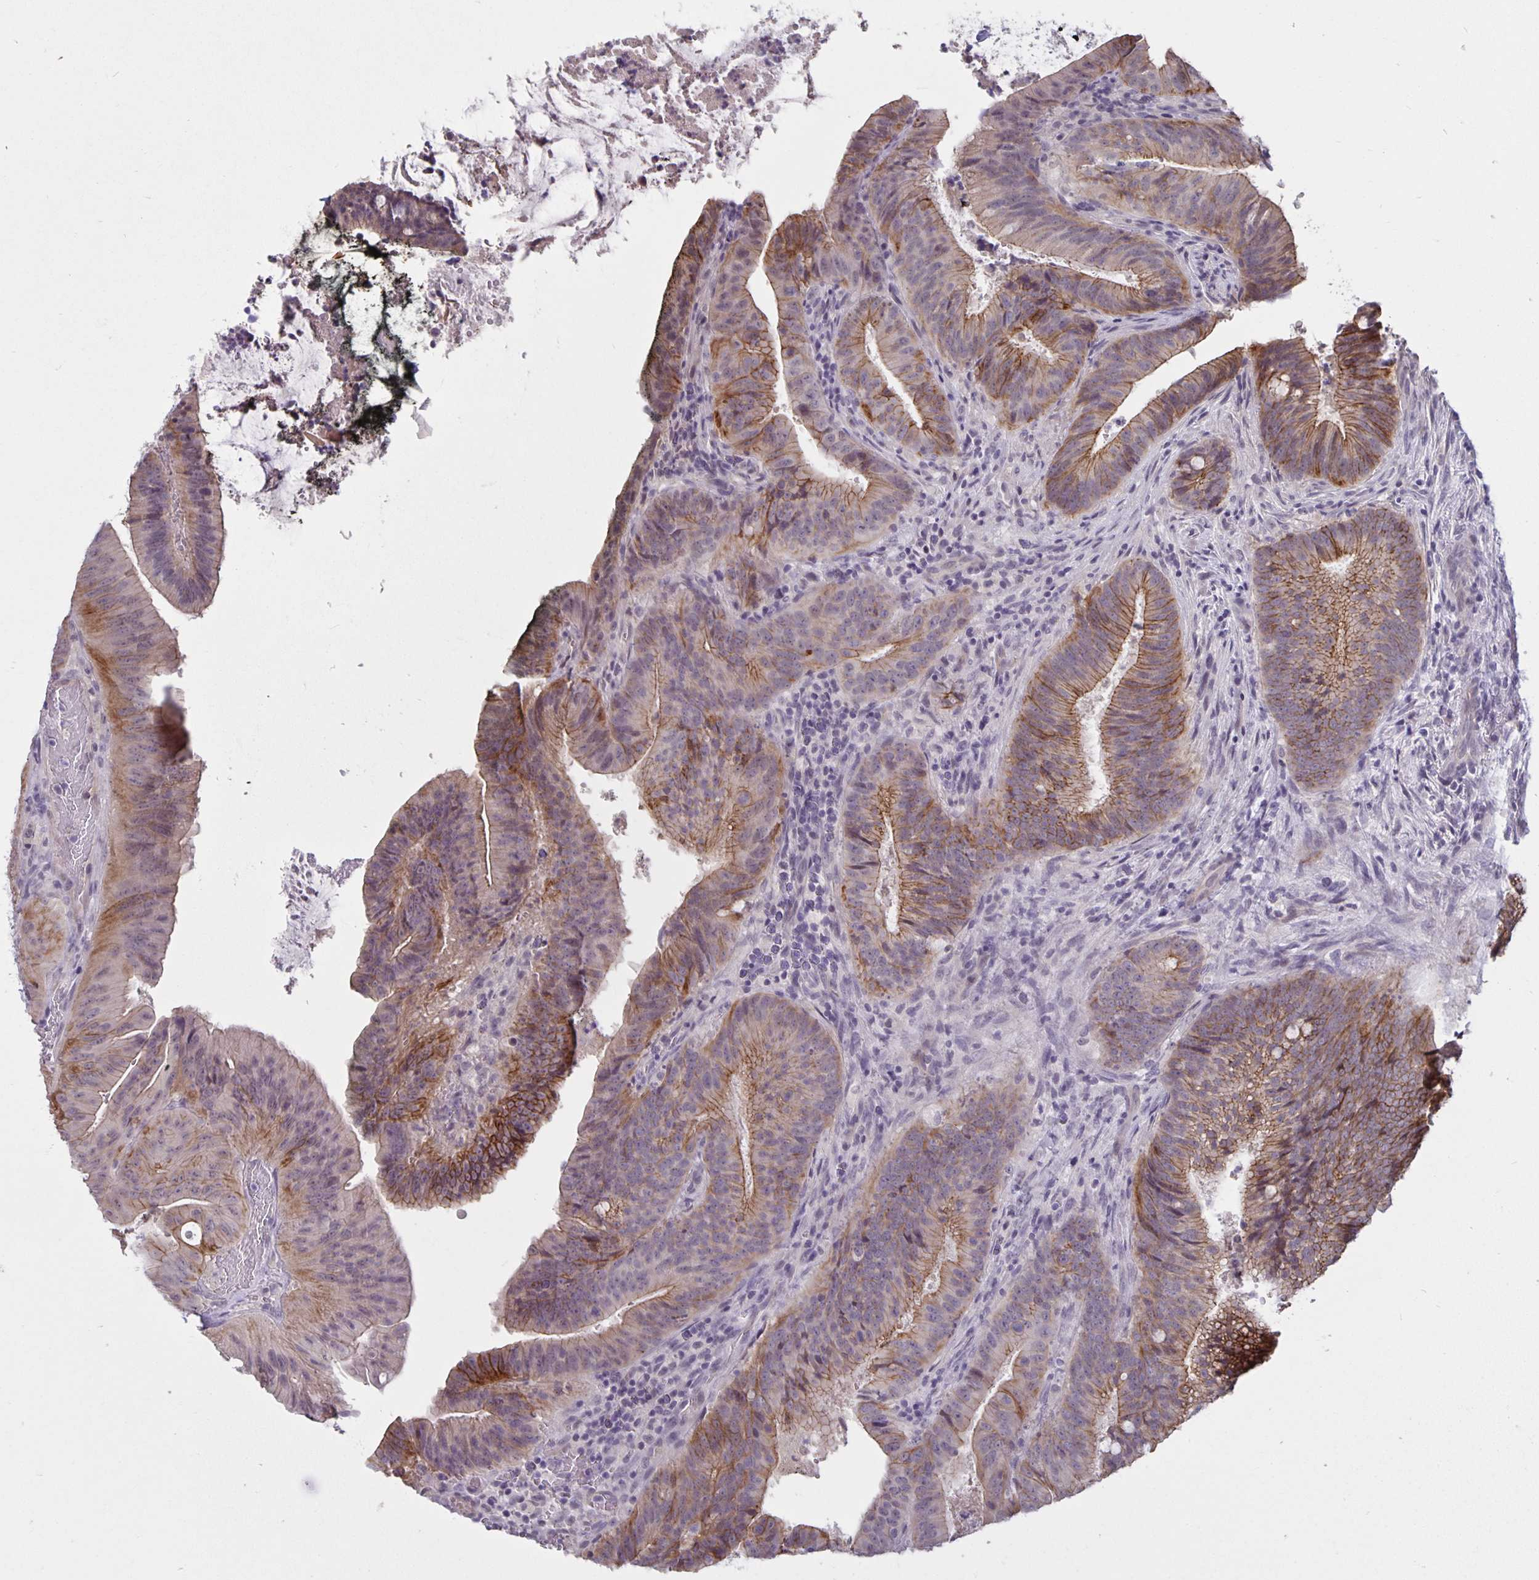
{"staining": {"intensity": "weak", "quantity": "25%-75%", "location": "cytoplasmic/membranous"}, "tissue": "colorectal cancer", "cell_type": "Tumor cells", "image_type": "cancer", "snomed": [{"axis": "morphology", "description": "Adenocarcinoma, NOS"}, {"axis": "topography", "description": "Colon"}], "caption": "A low amount of weak cytoplasmic/membranous positivity is seen in approximately 25%-75% of tumor cells in colorectal adenocarcinoma tissue.", "gene": "ARVCF", "patient": {"sex": "female", "age": 43}}